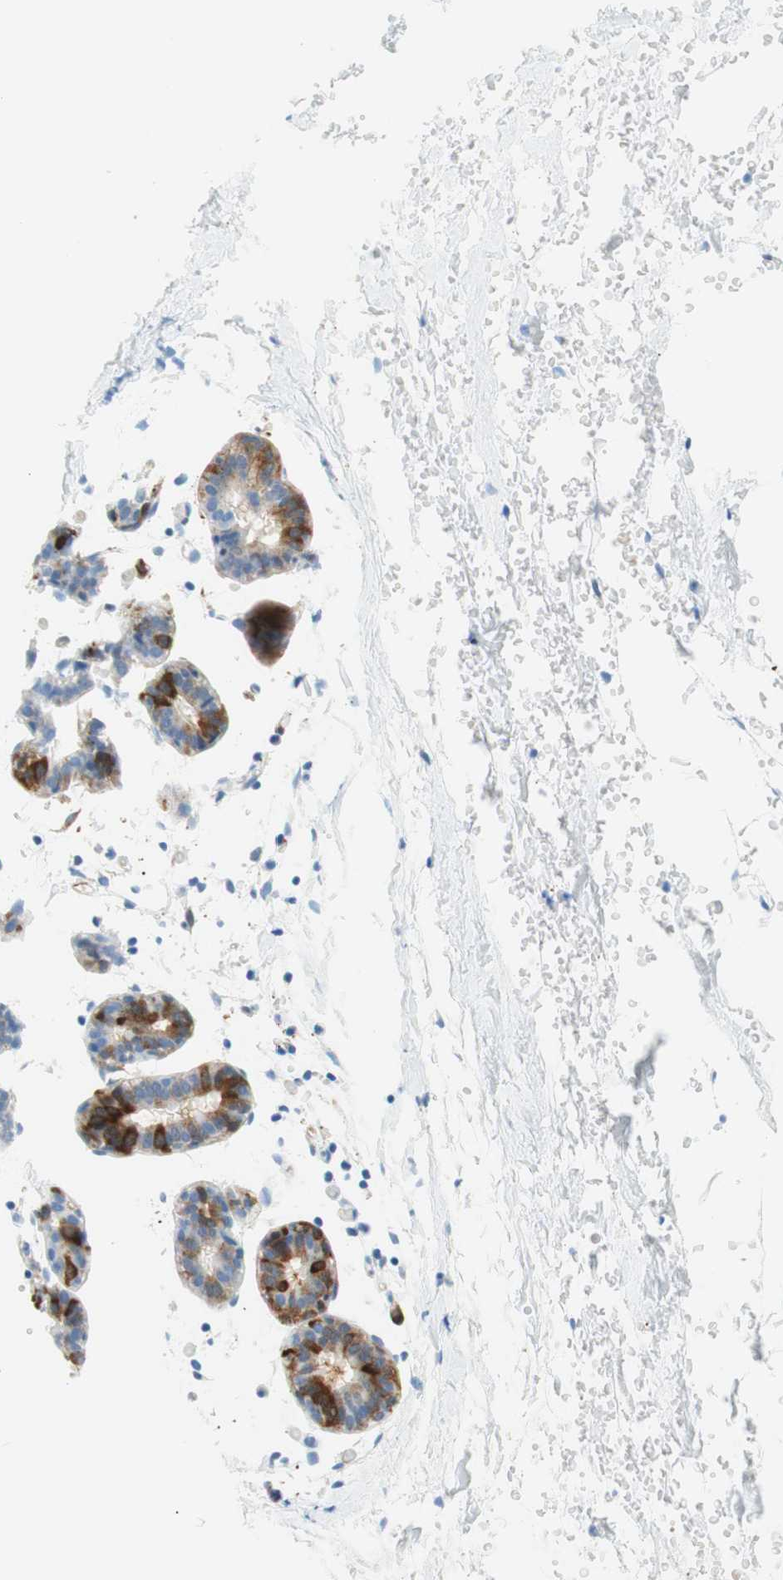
{"staining": {"intensity": "negative", "quantity": "none", "location": "none"}, "tissue": "breast", "cell_type": "Adipocytes", "image_type": "normal", "snomed": [{"axis": "morphology", "description": "Normal tissue, NOS"}, {"axis": "topography", "description": "Breast"}], "caption": "Histopathology image shows no significant protein staining in adipocytes of normal breast. The staining is performed using DAB brown chromogen with nuclei counter-stained in using hematoxylin.", "gene": "STMN1", "patient": {"sex": "female", "age": 27}}